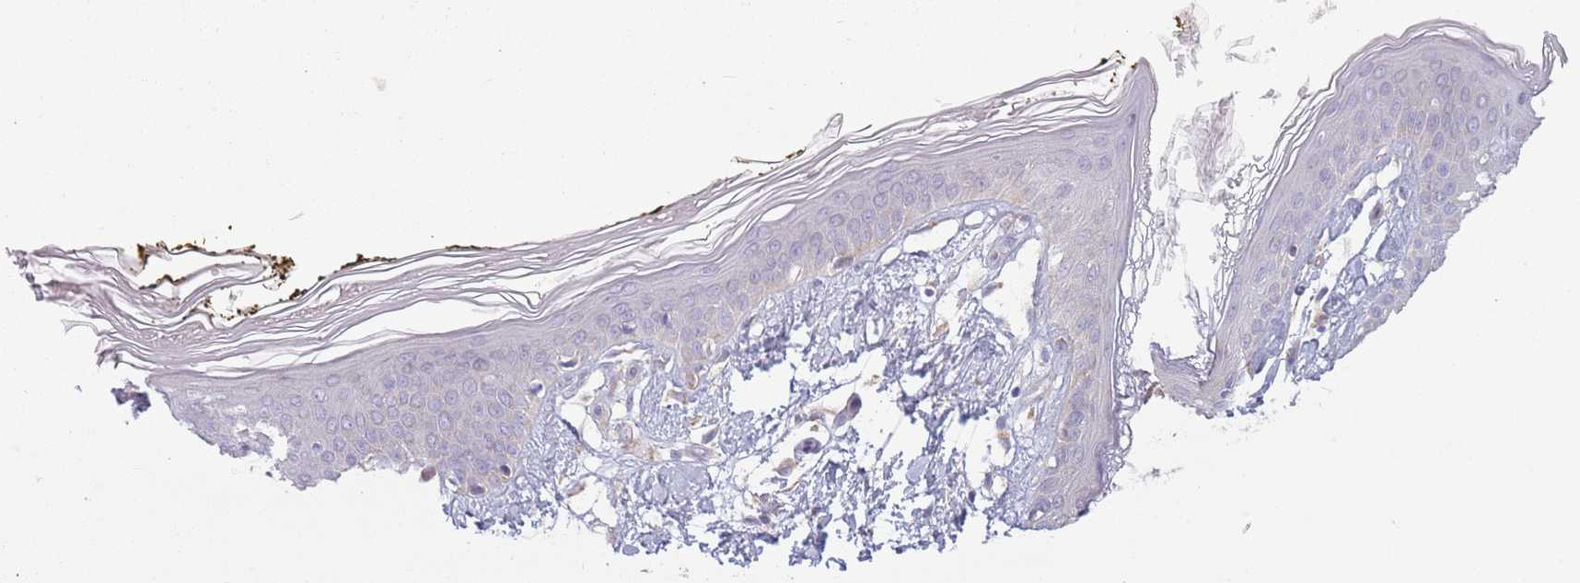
{"staining": {"intensity": "moderate", "quantity": ">75%", "location": "cytoplasmic/membranous"}, "tissue": "skin", "cell_type": "Fibroblasts", "image_type": "normal", "snomed": [{"axis": "morphology", "description": "Normal tissue, NOS"}, {"axis": "topography", "description": "Skin"}], "caption": "High-power microscopy captured an immunohistochemistry image of benign skin, revealing moderate cytoplasmic/membranous positivity in about >75% of fibroblasts. Ihc stains the protein in brown and the nuclei are stained blue.", "gene": "COQ5", "patient": {"sex": "female", "age": 34}}